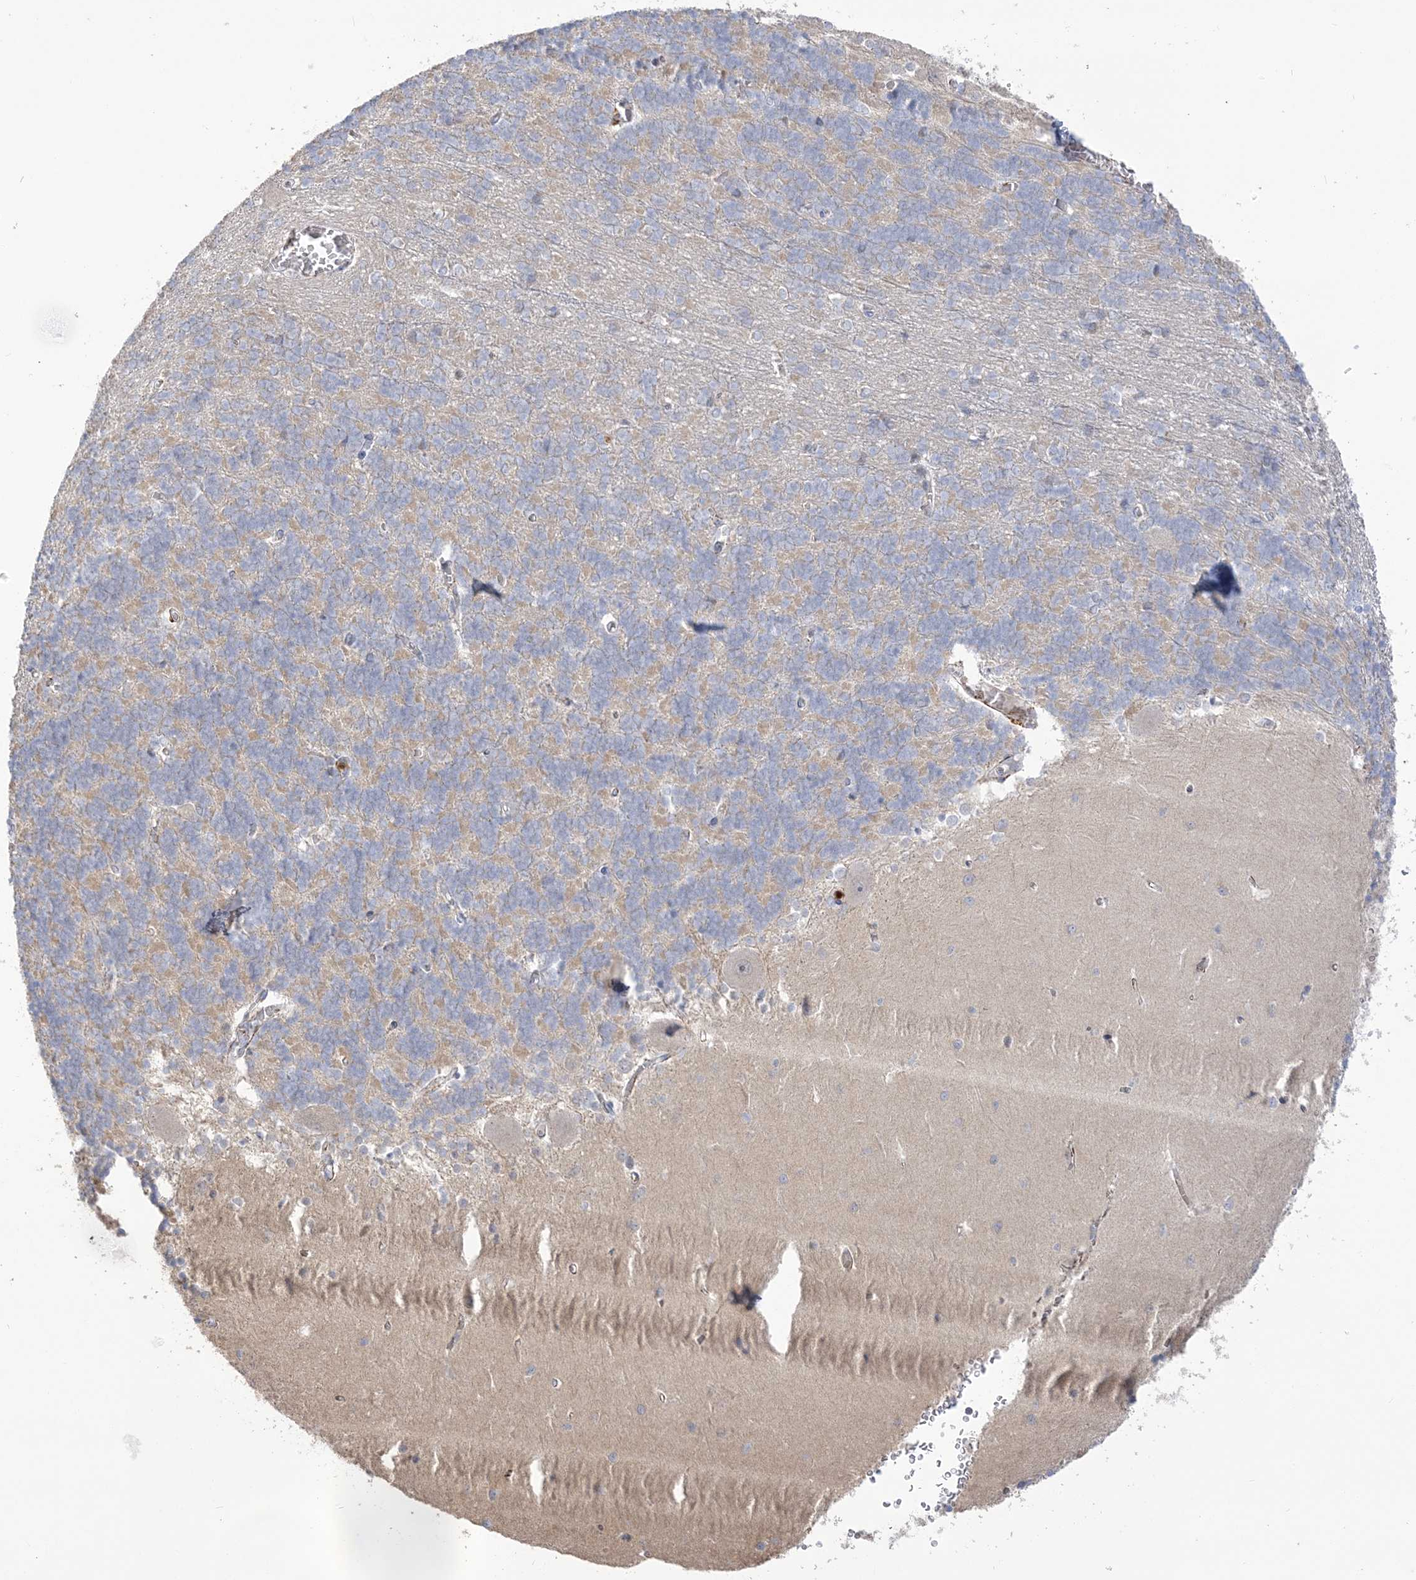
{"staining": {"intensity": "negative", "quantity": "none", "location": "none"}, "tissue": "cerebellum", "cell_type": "Cells in granular layer", "image_type": "normal", "snomed": [{"axis": "morphology", "description": "Normal tissue, NOS"}, {"axis": "topography", "description": "Cerebellum"}], "caption": "Immunohistochemistry (IHC) micrograph of unremarkable cerebellum: human cerebellum stained with DAB (3,3'-diaminobenzidine) exhibits no significant protein staining in cells in granular layer. (IHC, brightfield microscopy, high magnification).", "gene": "NAF1", "patient": {"sex": "male", "age": 37}}